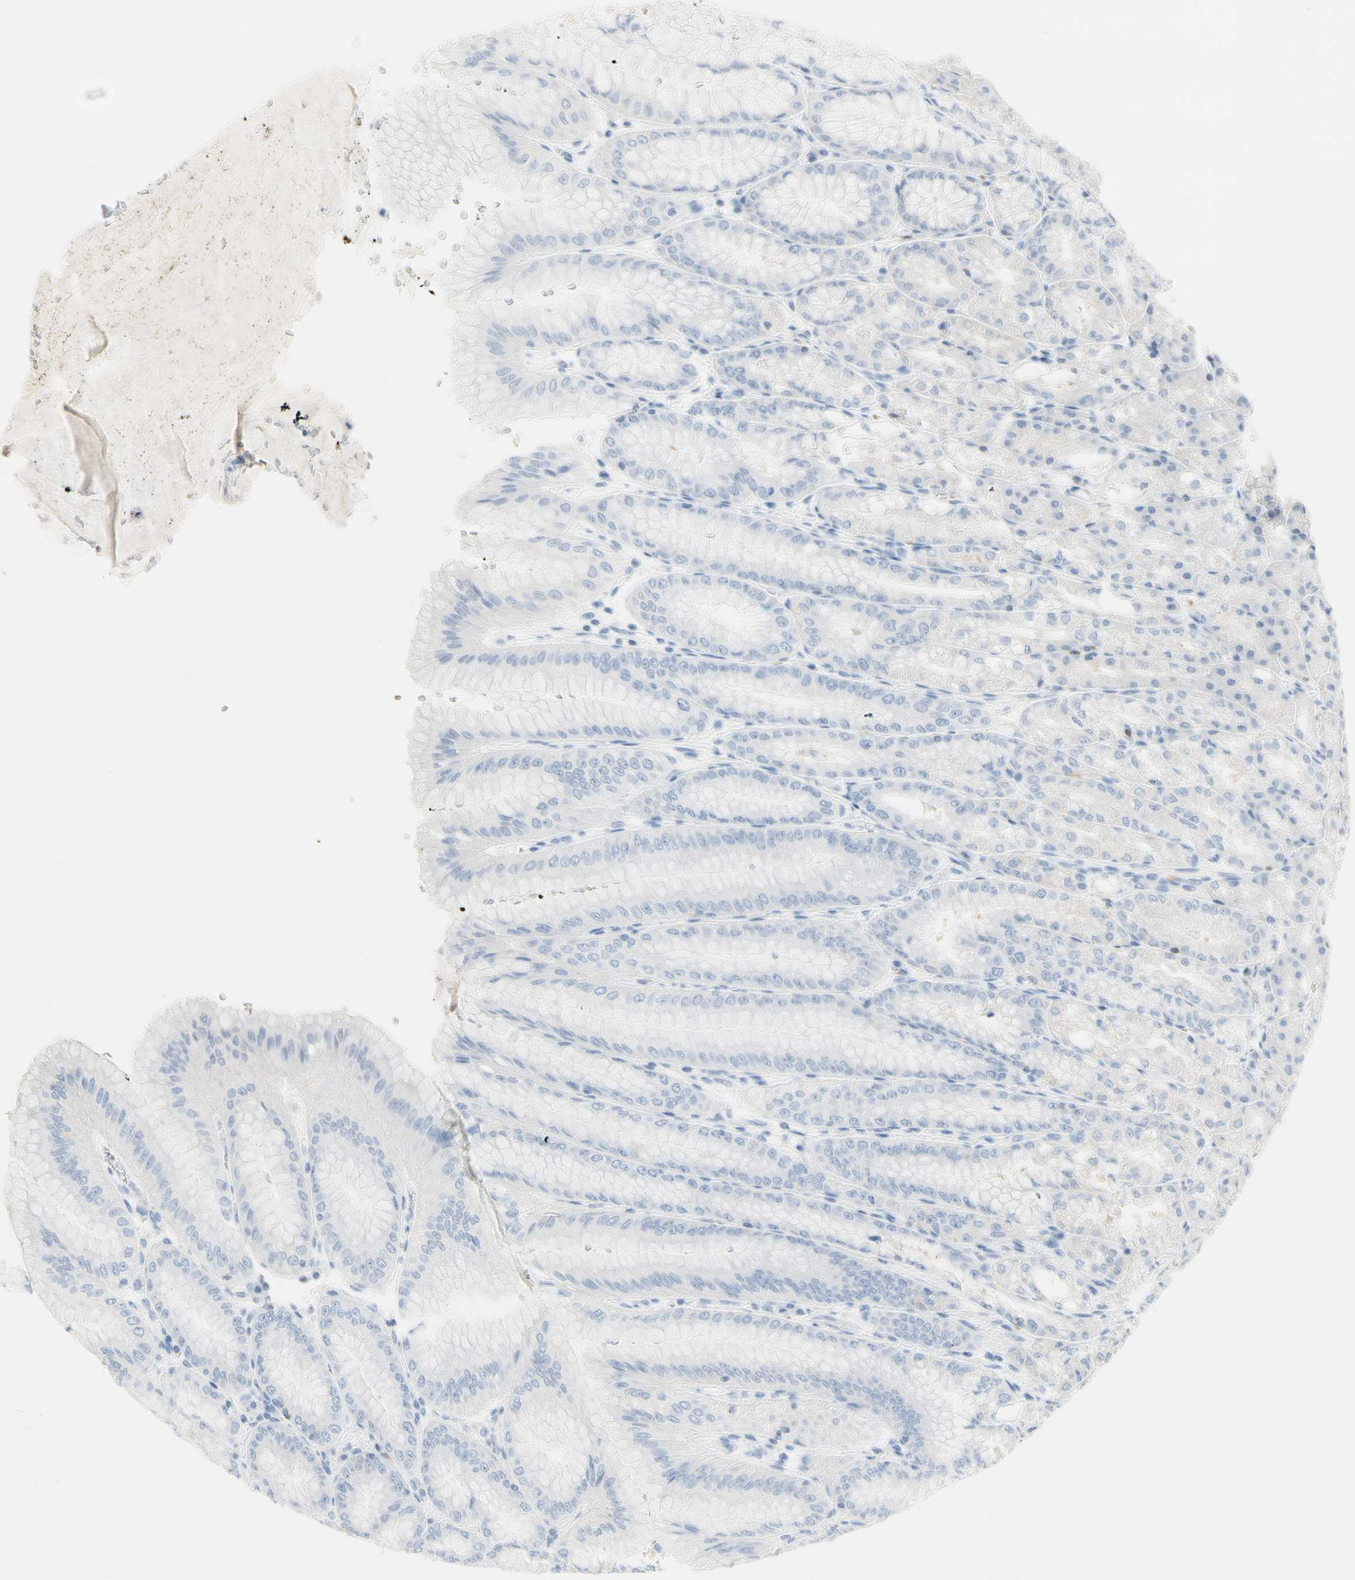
{"staining": {"intensity": "negative", "quantity": "none", "location": "none"}, "tissue": "stomach", "cell_type": "Glandular cells", "image_type": "normal", "snomed": [{"axis": "morphology", "description": "Normal tissue, NOS"}, {"axis": "topography", "description": "Stomach, lower"}], "caption": "This is a photomicrograph of immunohistochemistry staining of unremarkable stomach, which shows no positivity in glandular cells. (IHC, brightfield microscopy, high magnification).", "gene": "EVC", "patient": {"sex": "male", "age": 71}}